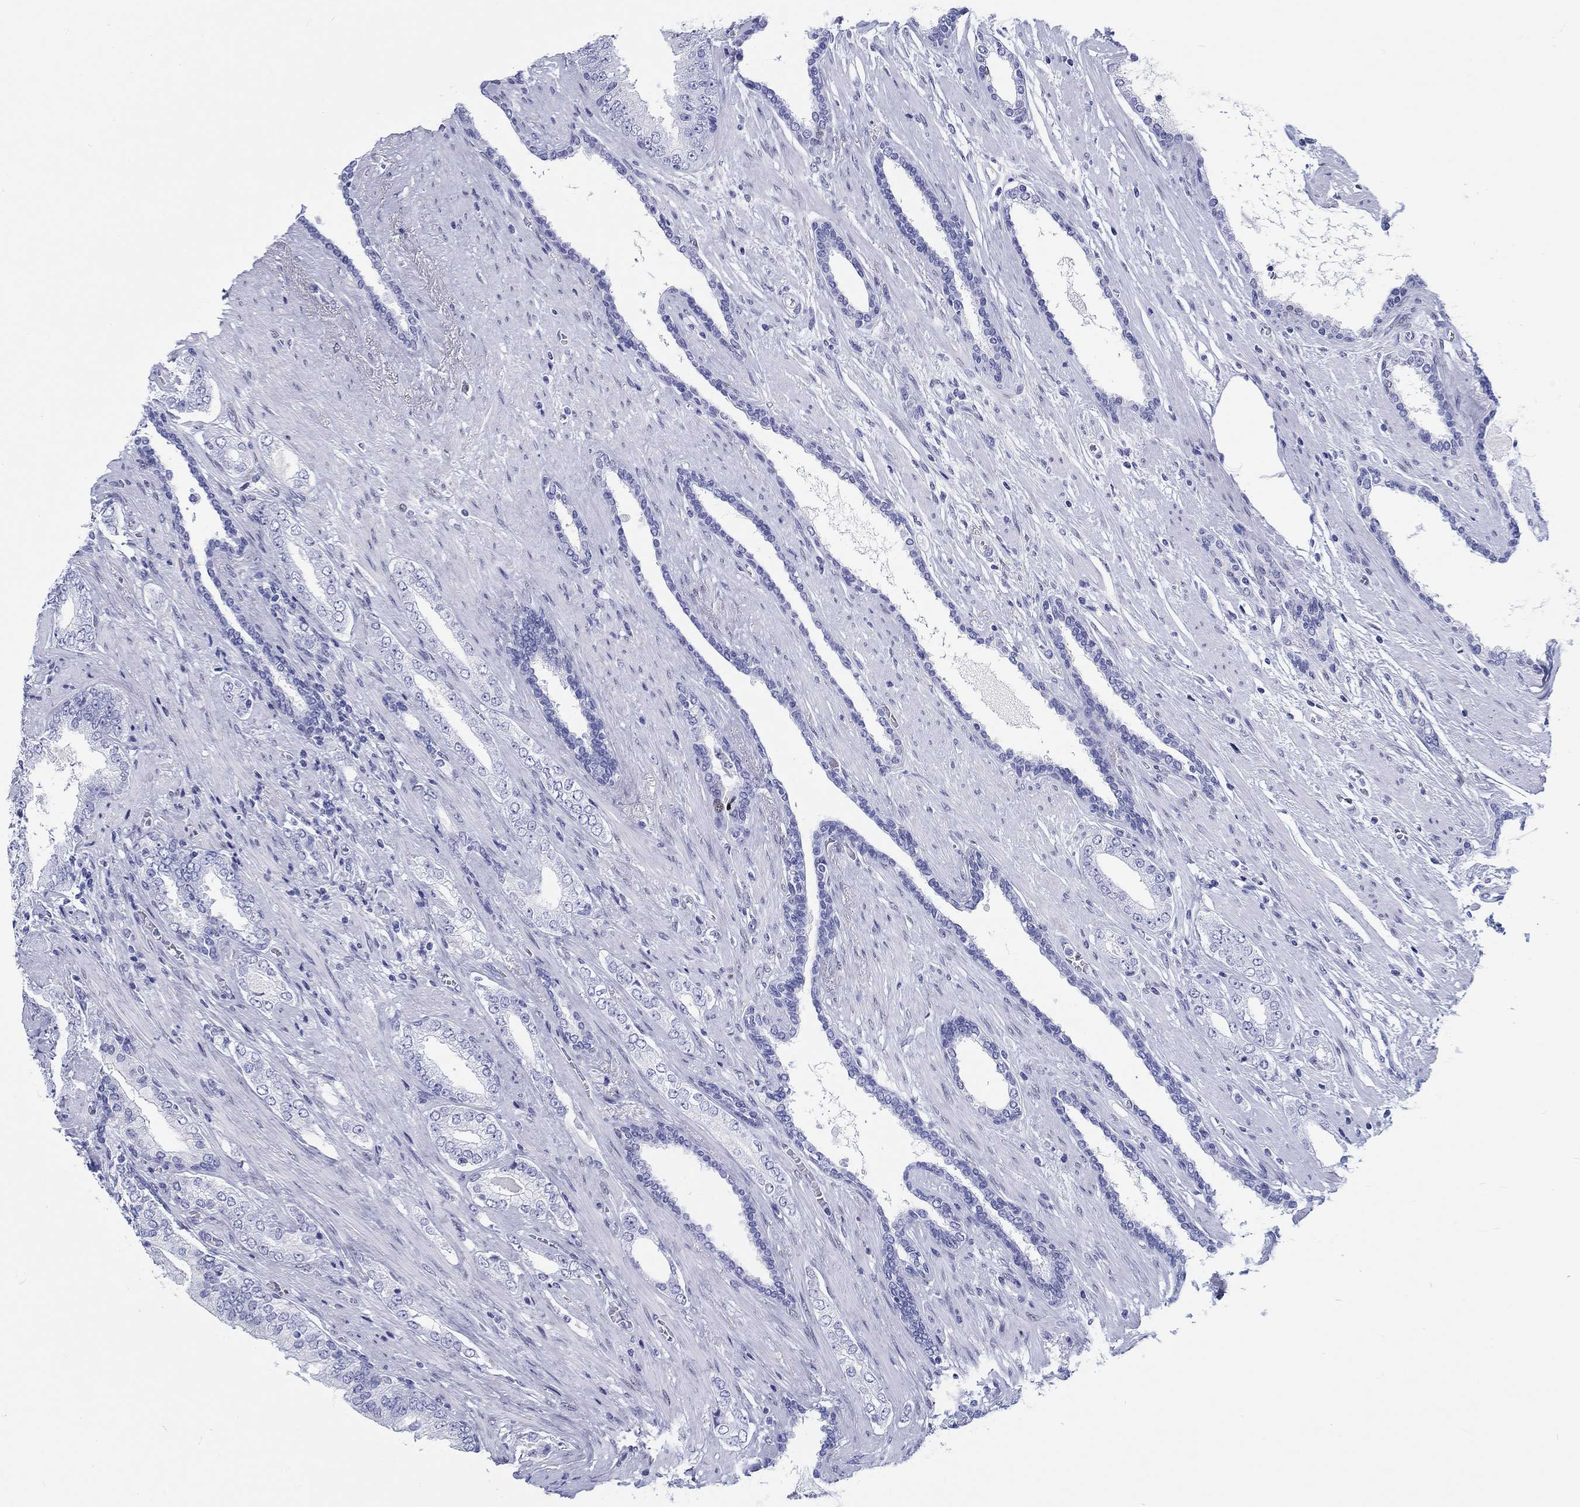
{"staining": {"intensity": "negative", "quantity": "none", "location": "none"}, "tissue": "prostate cancer", "cell_type": "Tumor cells", "image_type": "cancer", "snomed": [{"axis": "morphology", "description": "Adenocarcinoma, Low grade"}, {"axis": "topography", "description": "Prostate and seminal vesicle, NOS"}], "caption": "This image is of prostate cancer (low-grade adenocarcinoma) stained with IHC to label a protein in brown with the nuclei are counter-stained blue. There is no expression in tumor cells. (Stains: DAB (3,3'-diaminobenzidine) immunohistochemistry (IHC) with hematoxylin counter stain, Microscopy: brightfield microscopy at high magnification).", "gene": "H1-1", "patient": {"sex": "male", "age": 61}}